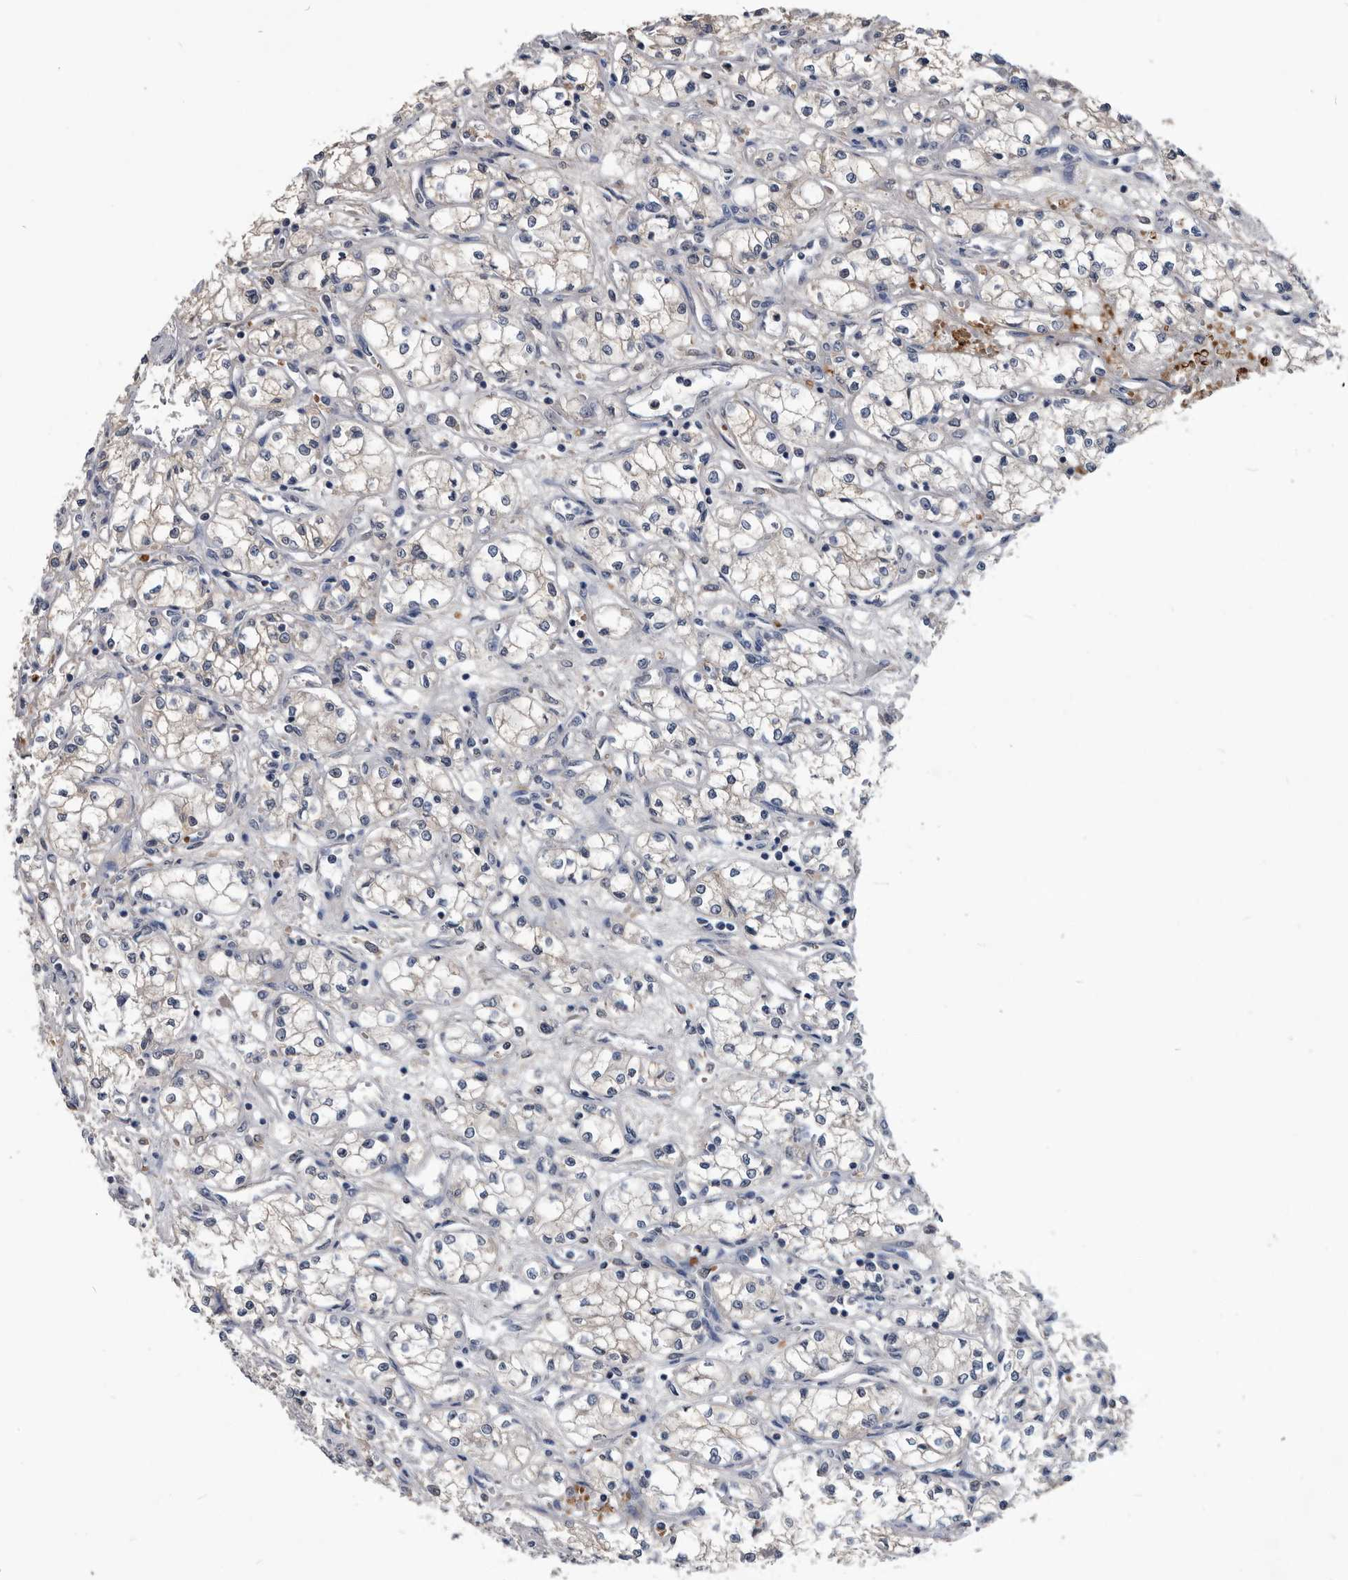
{"staining": {"intensity": "negative", "quantity": "none", "location": "none"}, "tissue": "renal cancer", "cell_type": "Tumor cells", "image_type": "cancer", "snomed": [{"axis": "morphology", "description": "Normal tissue, NOS"}, {"axis": "morphology", "description": "Adenocarcinoma, NOS"}, {"axis": "topography", "description": "Kidney"}], "caption": "High power microscopy image of an IHC photomicrograph of renal cancer, revealing no significant staining in tumor cells. (Brightfield microscopy of DAB (3,3'-diaminobenzidine) immunohistochemistry (IHC) at high magnification).", "gene": "PDXK", "patient": {"sex": "male", "age": 59}}